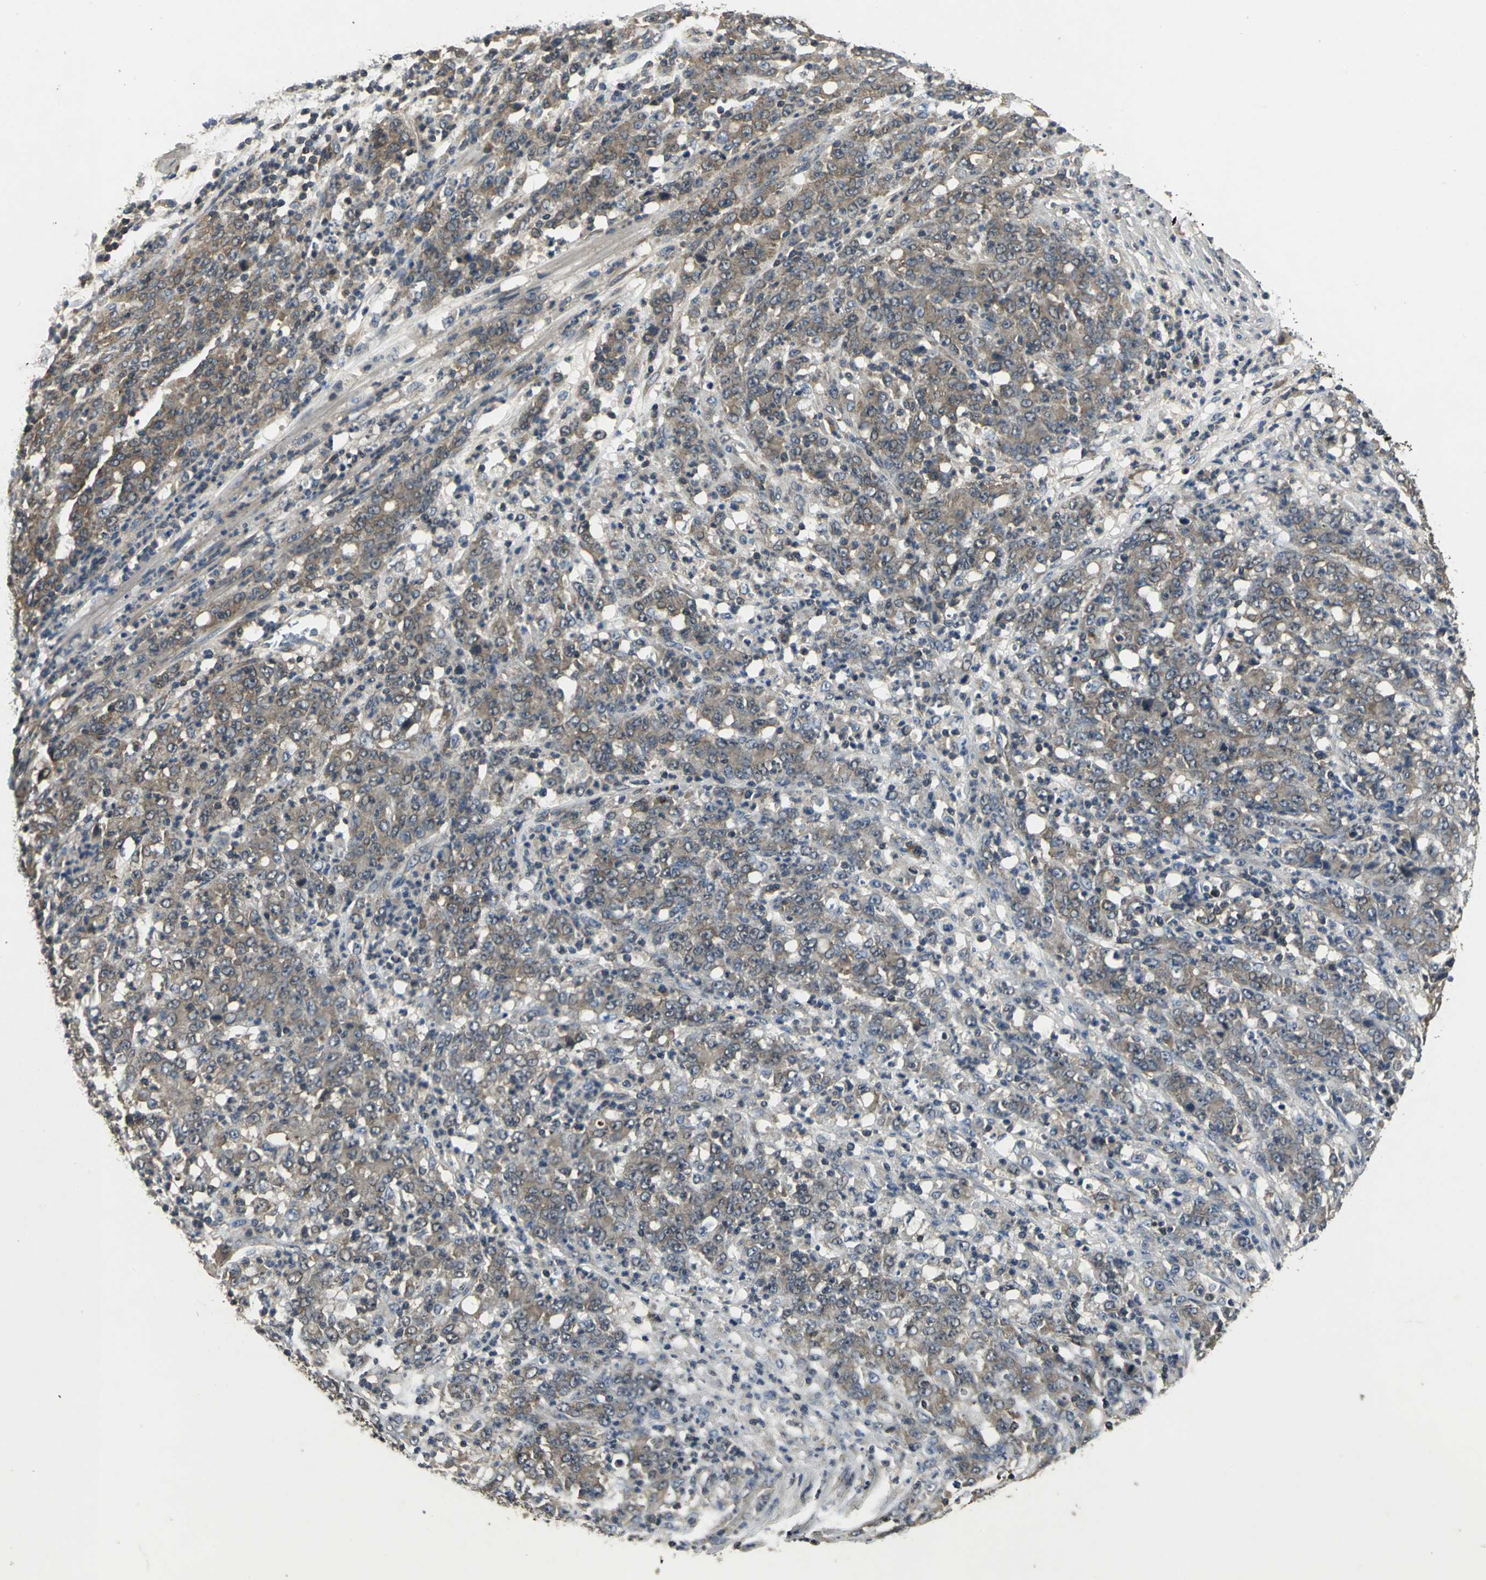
{"staining": {"intensity": "moderate", "quantity": ">75%", "location": "cytoplasmic/membranous"}, "tissue": "stomach cancer", "cell_type": "Tumor cells", "image_type": "cancer", "snomed": [{"axis": "morphology", "description": "Adenocarcinoma, NOS"}, {"axis": "topography", "description": "Stomach, lower"}], "caption": "An image of stomach cancer stained for a protein reveals moderate cytoplasmic/membranous brown staining in tumor cells.", "gene": "IRF3", "patient": {"sex": "female", "age": 71}}